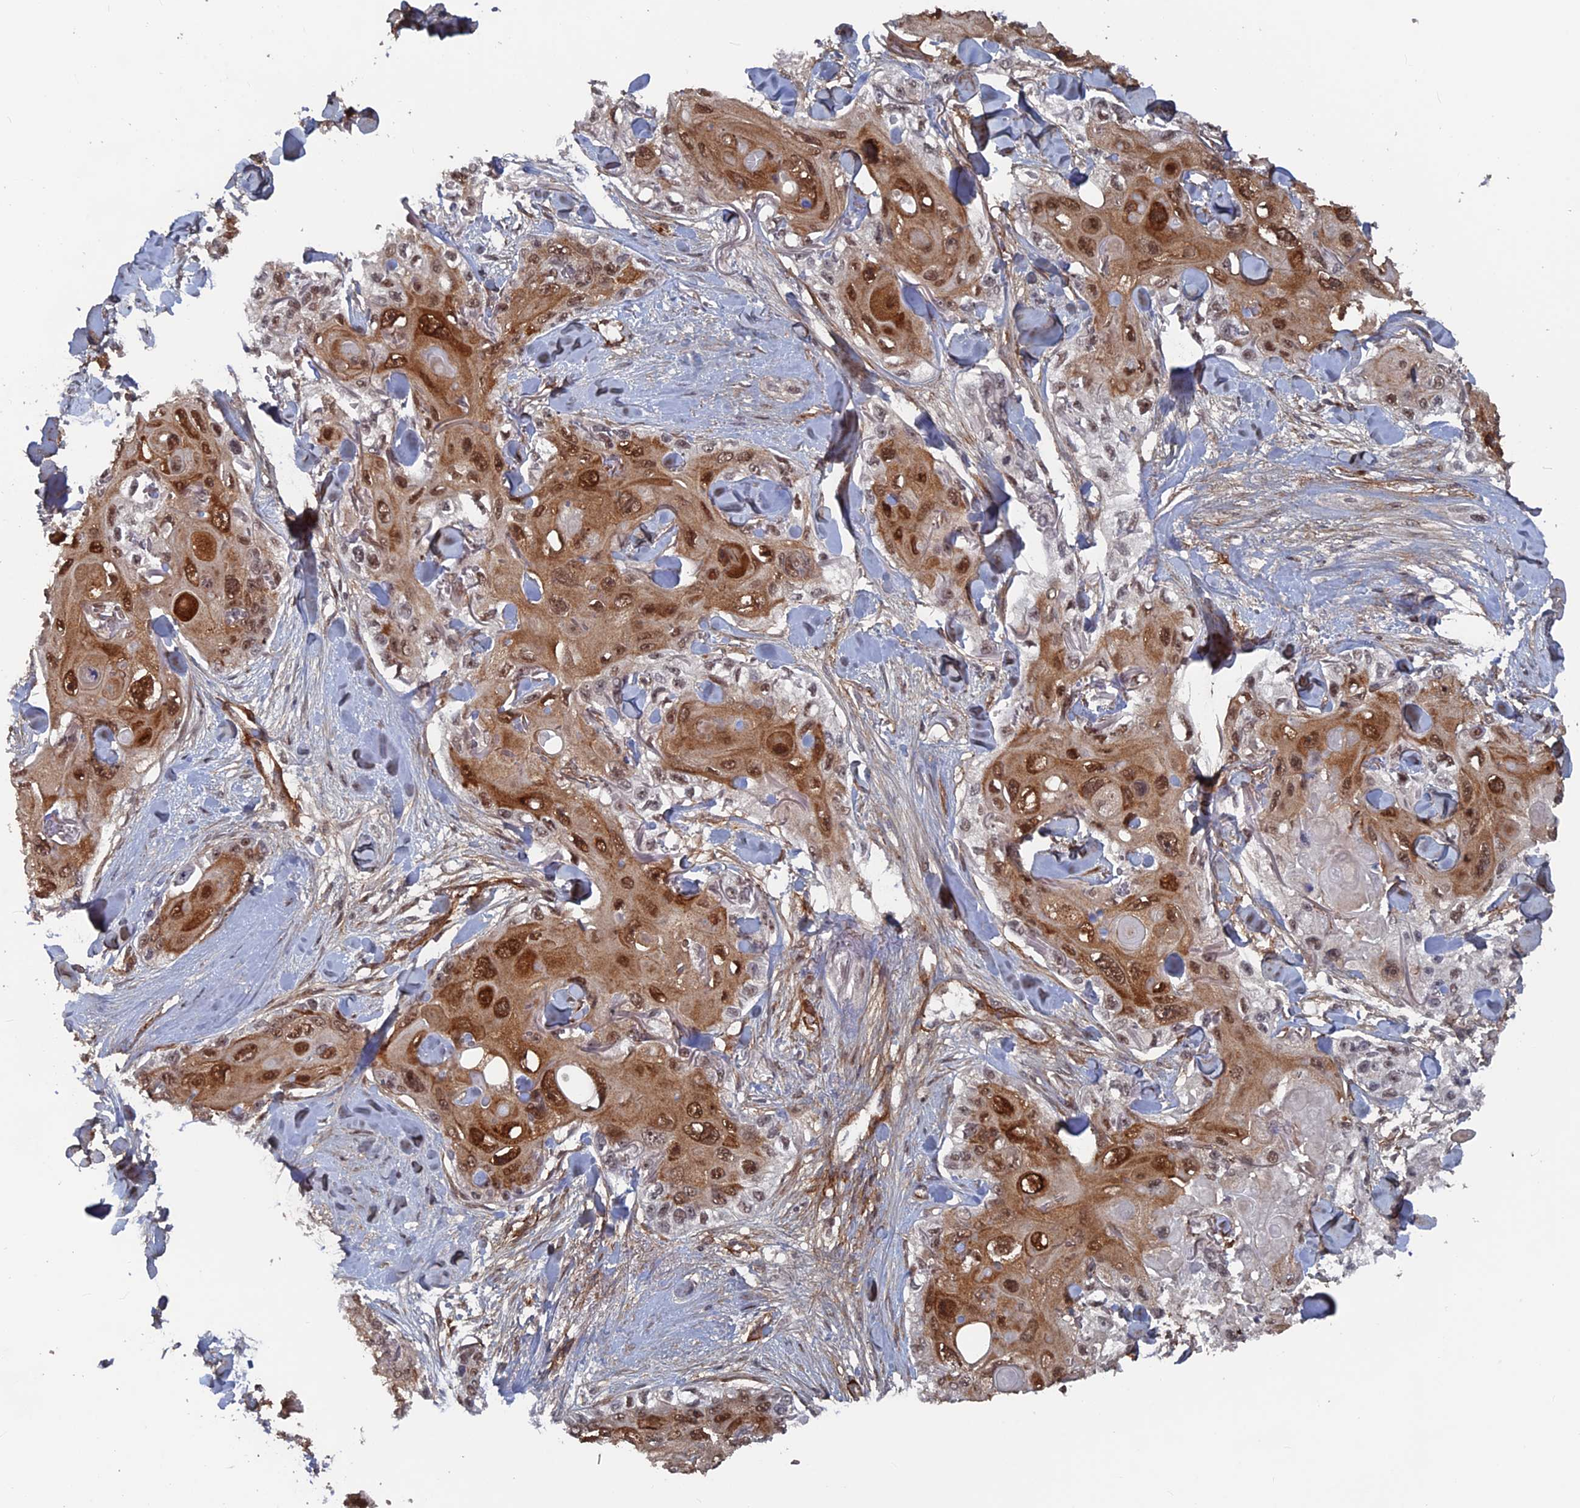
{"staining": {"intensity": "strong", "quantity": ">75%", "location": "cytoplasmic/membranous,nuclear"}, "tissue": "skin cancer", "cell_type": "Tumor cells", "image_type": "cancer", "snomed": [{"axis": "morphology", "description": "Normal tissue, NOS"}, {"axis": "morphology", "description": "Squamous cell carcinoma, NOS"}, {"axis": "topography", "description": "Skin"}], "caption": "Strong cytoplasmic/membranous and nuclear expression for a protein is present in about >75% of tumor cells of squamous cell carcinoma (skin) using IHC.", "gene": "SH3D21", "patient": {"sex": "male", "age": 72}}